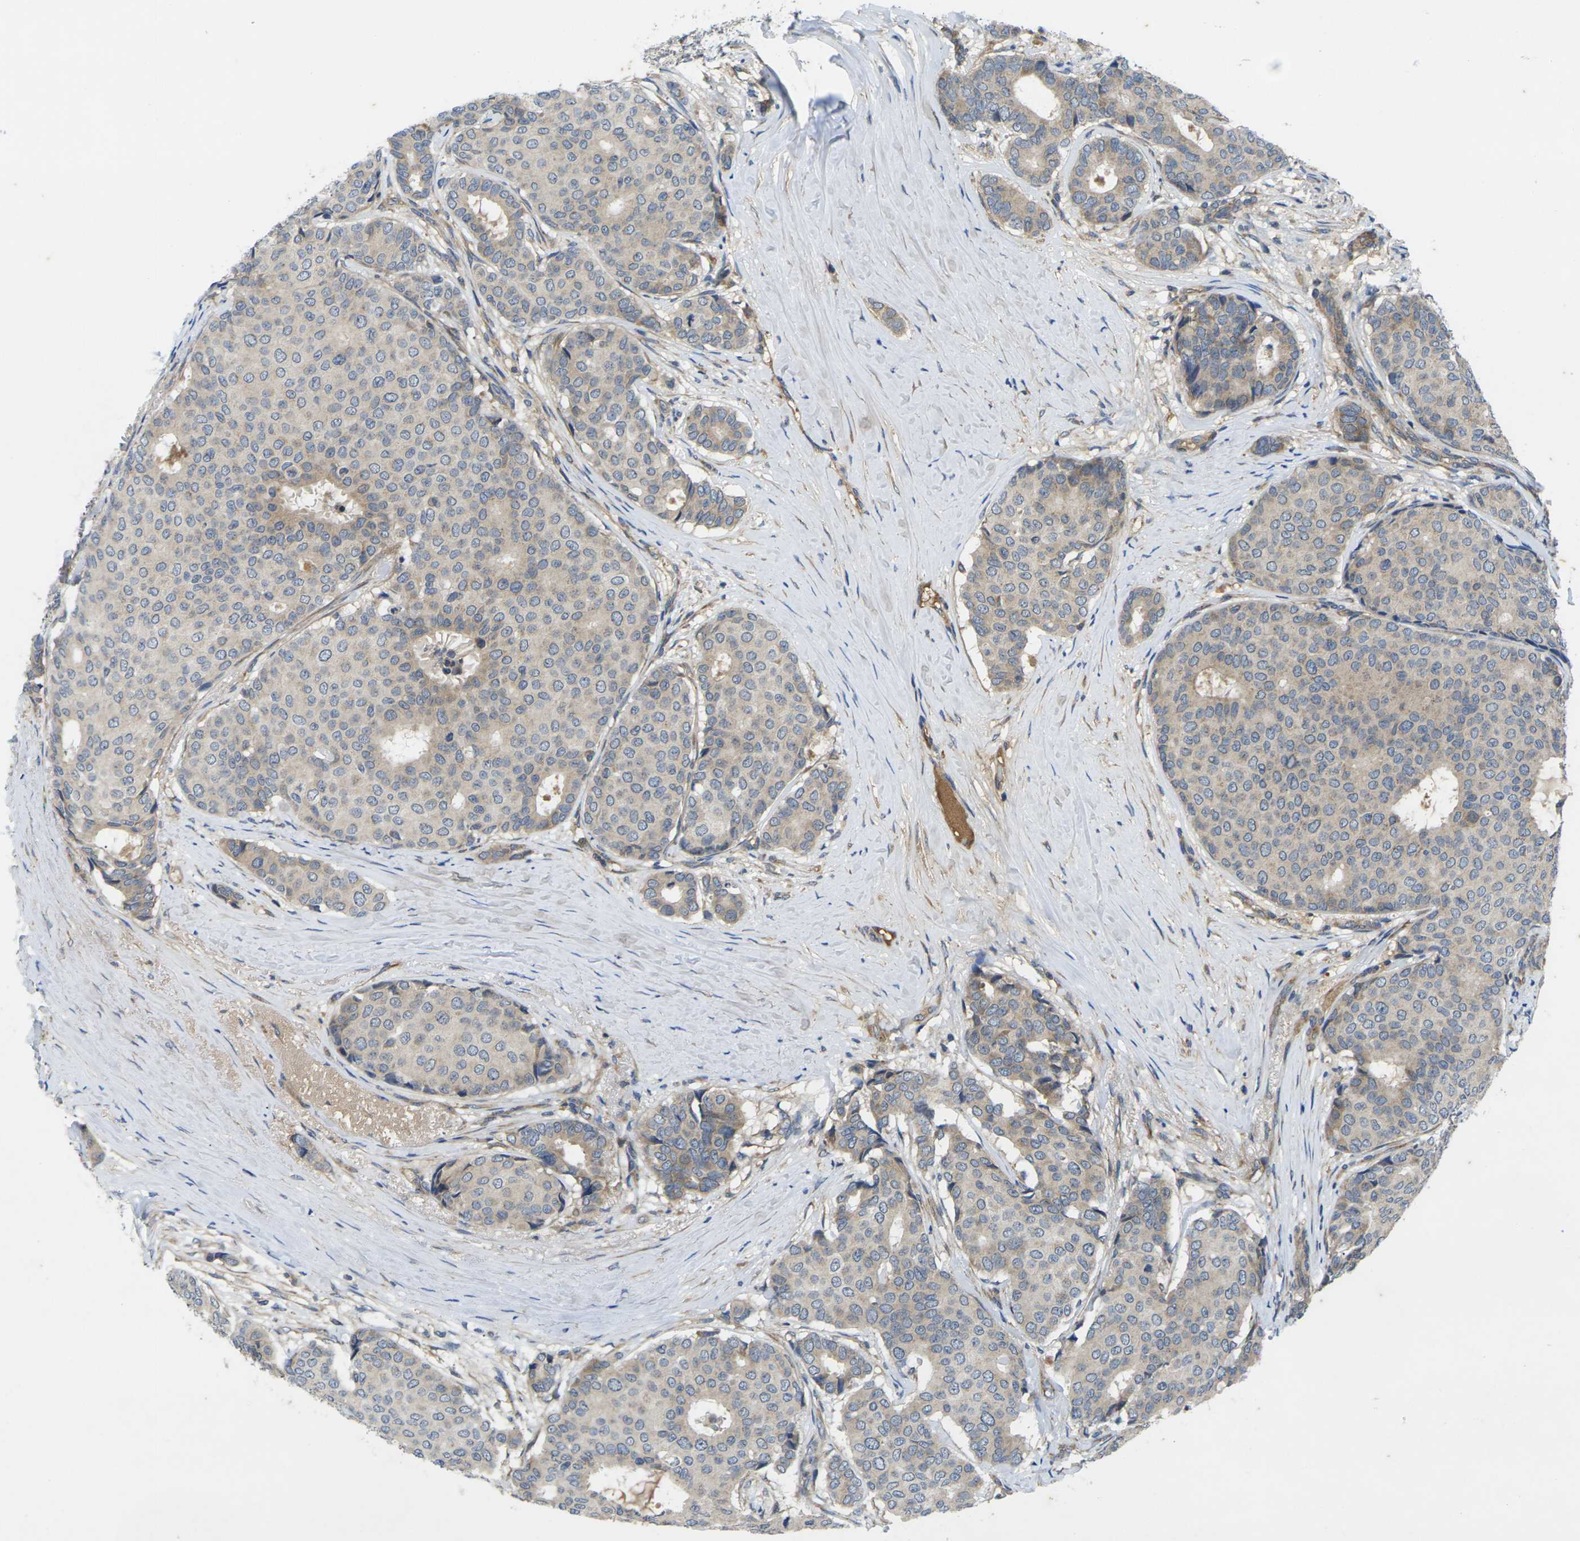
{"staining": {"intensity": "weak", "quantity": "<25%", "location": "cytoplasmic/membranous"}, "tissue": "breast cancer", "cell_type": "Tumor cells", "image_type": "cancer", "snomed": [{"axis": "morphology", "description": "Duct carcinoma"}, {"axis": "topography", "description": "Breast"}], "caption": "High power microscopy histopathology image of an IHC micrograph of breast intraductal carcinoma, revealing no significant expression in tumor cells. (IHC, brightfield microscopy, high magnification).", "gene": "KIF1B", "patient": {"sex": "female", "age": 75}}